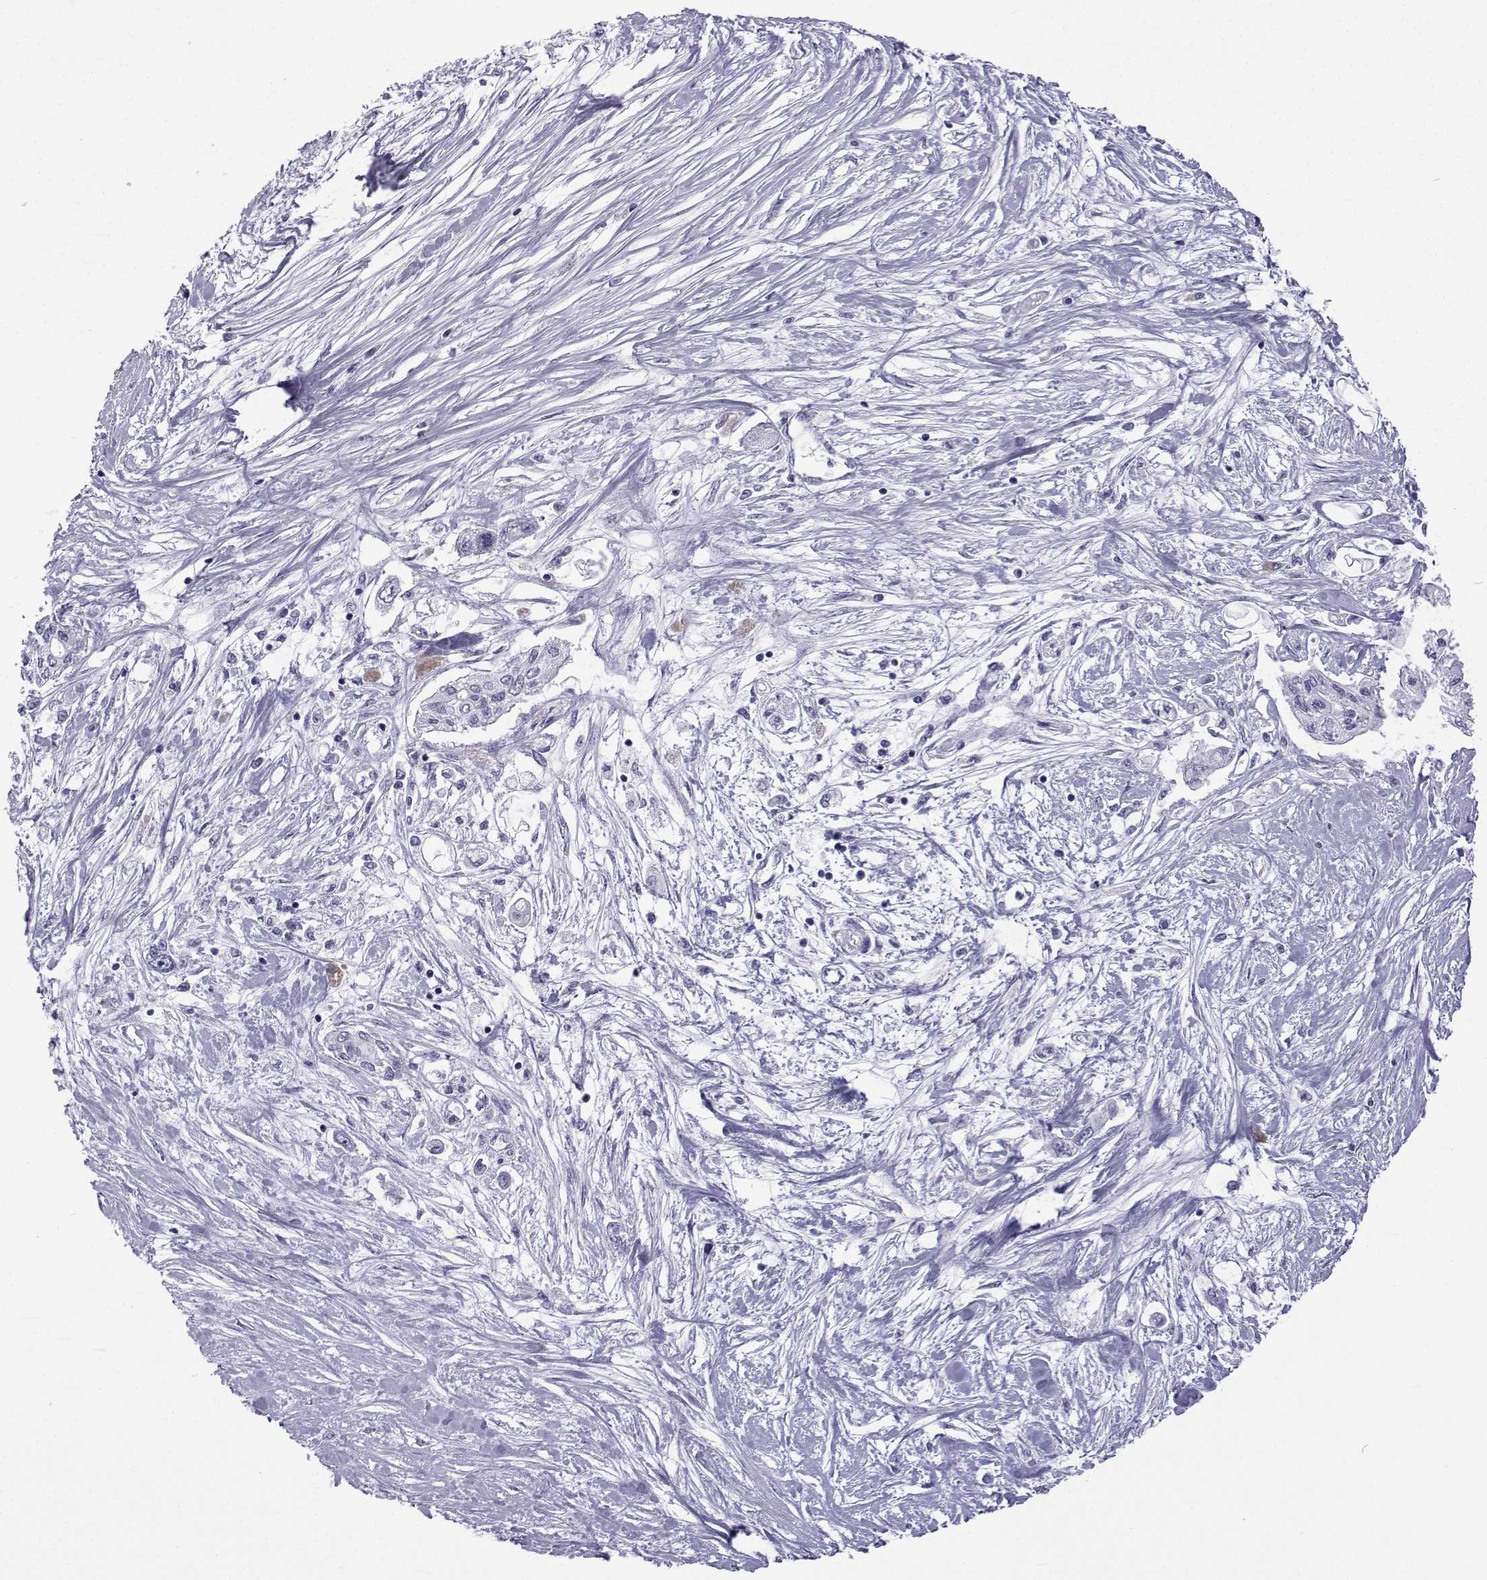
{"staining": {"intensity": "negative", "quantity": "none", "location": "none"}, "tissue": "pancreatic cancer", "cell_type": "Tumor cells", "image_type": "cancer", "snomed": [{"axis": "morphology", "description": "Adenocarcinoma, NOS"}, {"axis": "topography", "description": "Pancreas"}], "caption": "This is an immunohistochemistry micrograph of adenocarcinoma (pancreatic). There is no positivity in tumor cells.", "gene": "ACTL7A", "patient": {"sex": "female", "age": 77}}